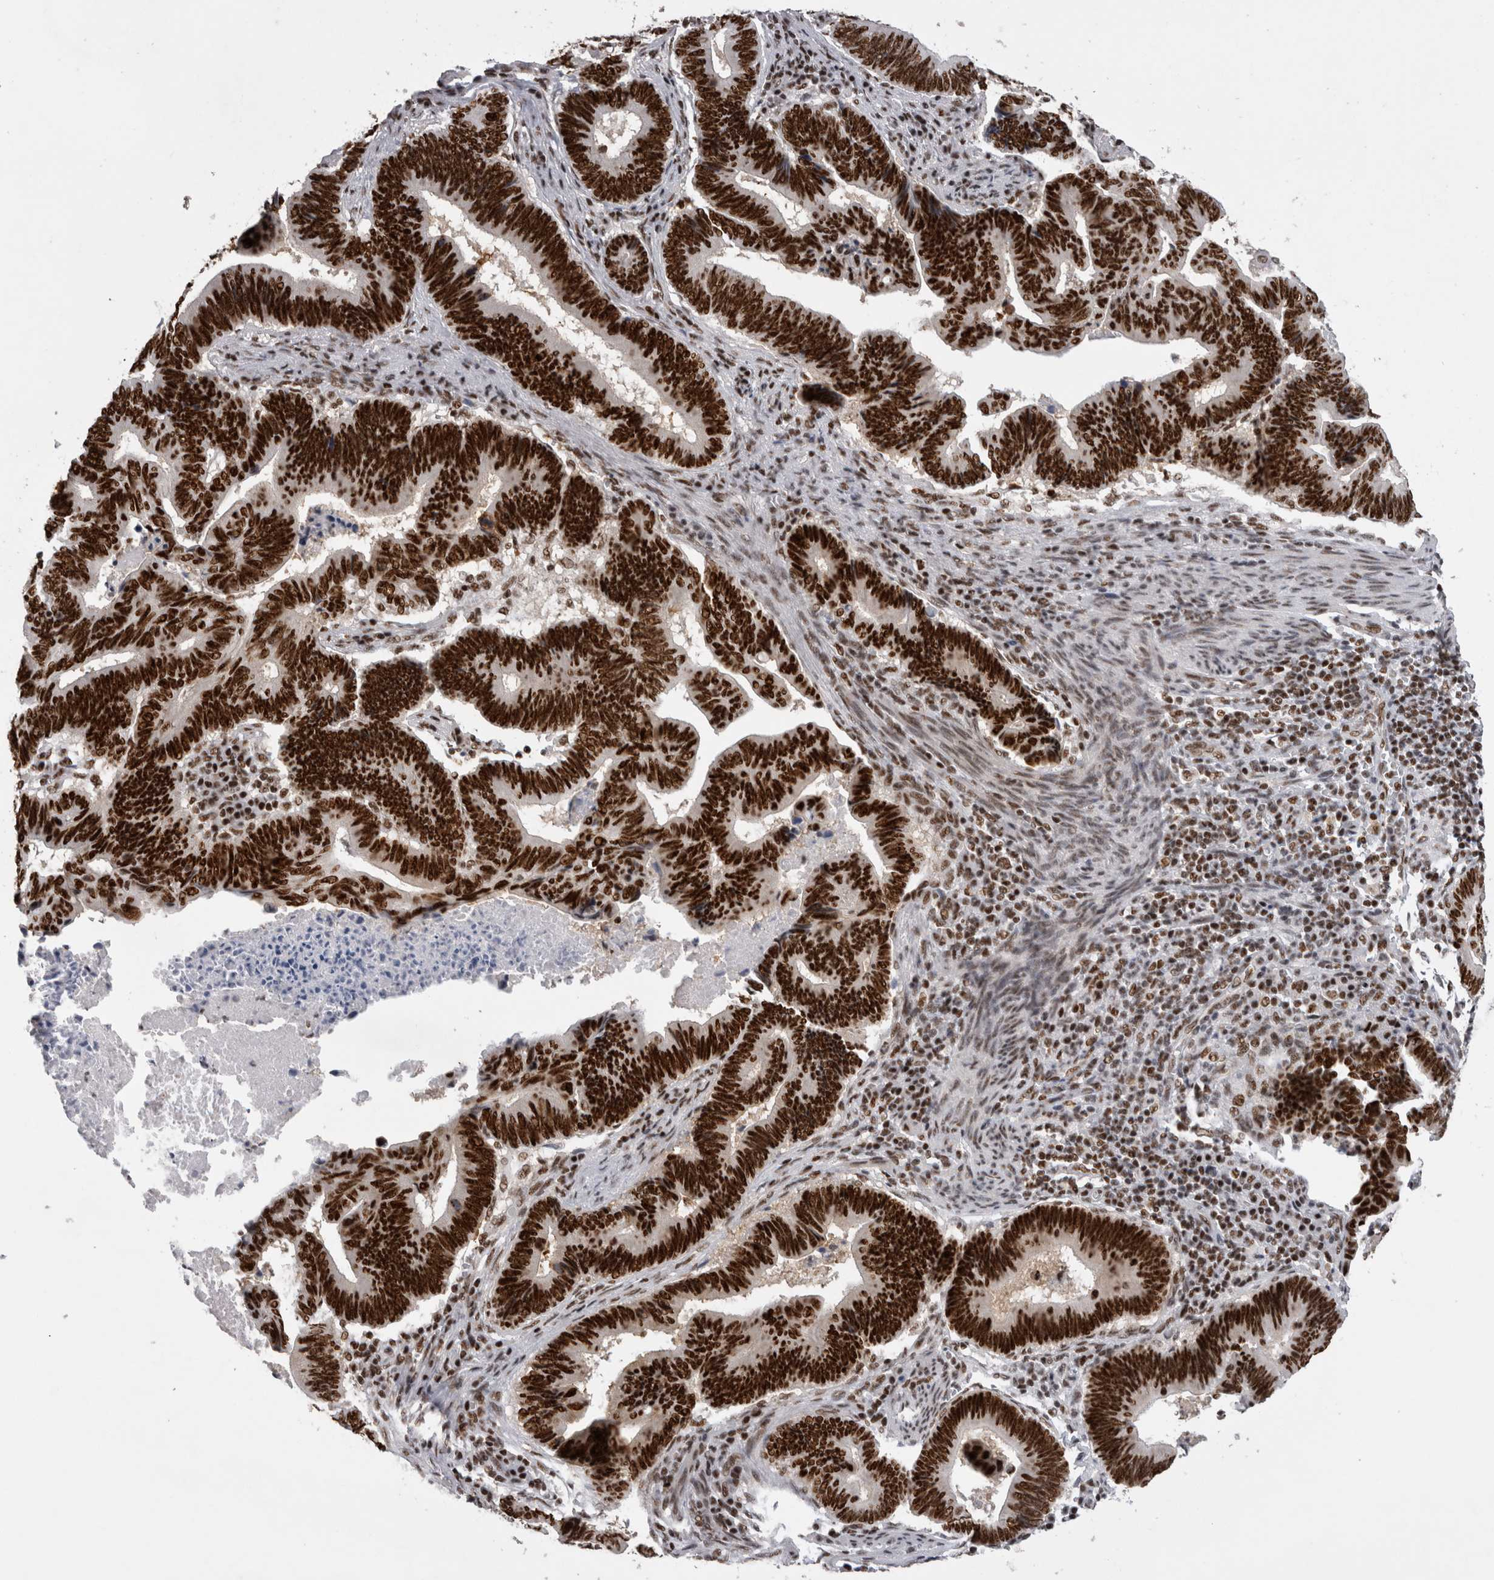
{"staining": {"intensity": "strong", "quantity": ">75%", "location": "nuclear"}, "tissue": "pancreatic cancer", "cell_type": "Tumor cells", "image_type": "cancer", "snomed": [{"axis": "morphology", "description": "Adenocarcinoma, NOS"}, {"axis": "topography", "description": "Pancreas"}], "caption": "A histopathology image of pancreatic cancer stained for a protein shows strong nuclear brown staining in tumor cells. The protein is shown in brown color, while the nuclei are stained blue.", "gene": "CDK11A", "patient": {"sex": "female", "age": 70}}